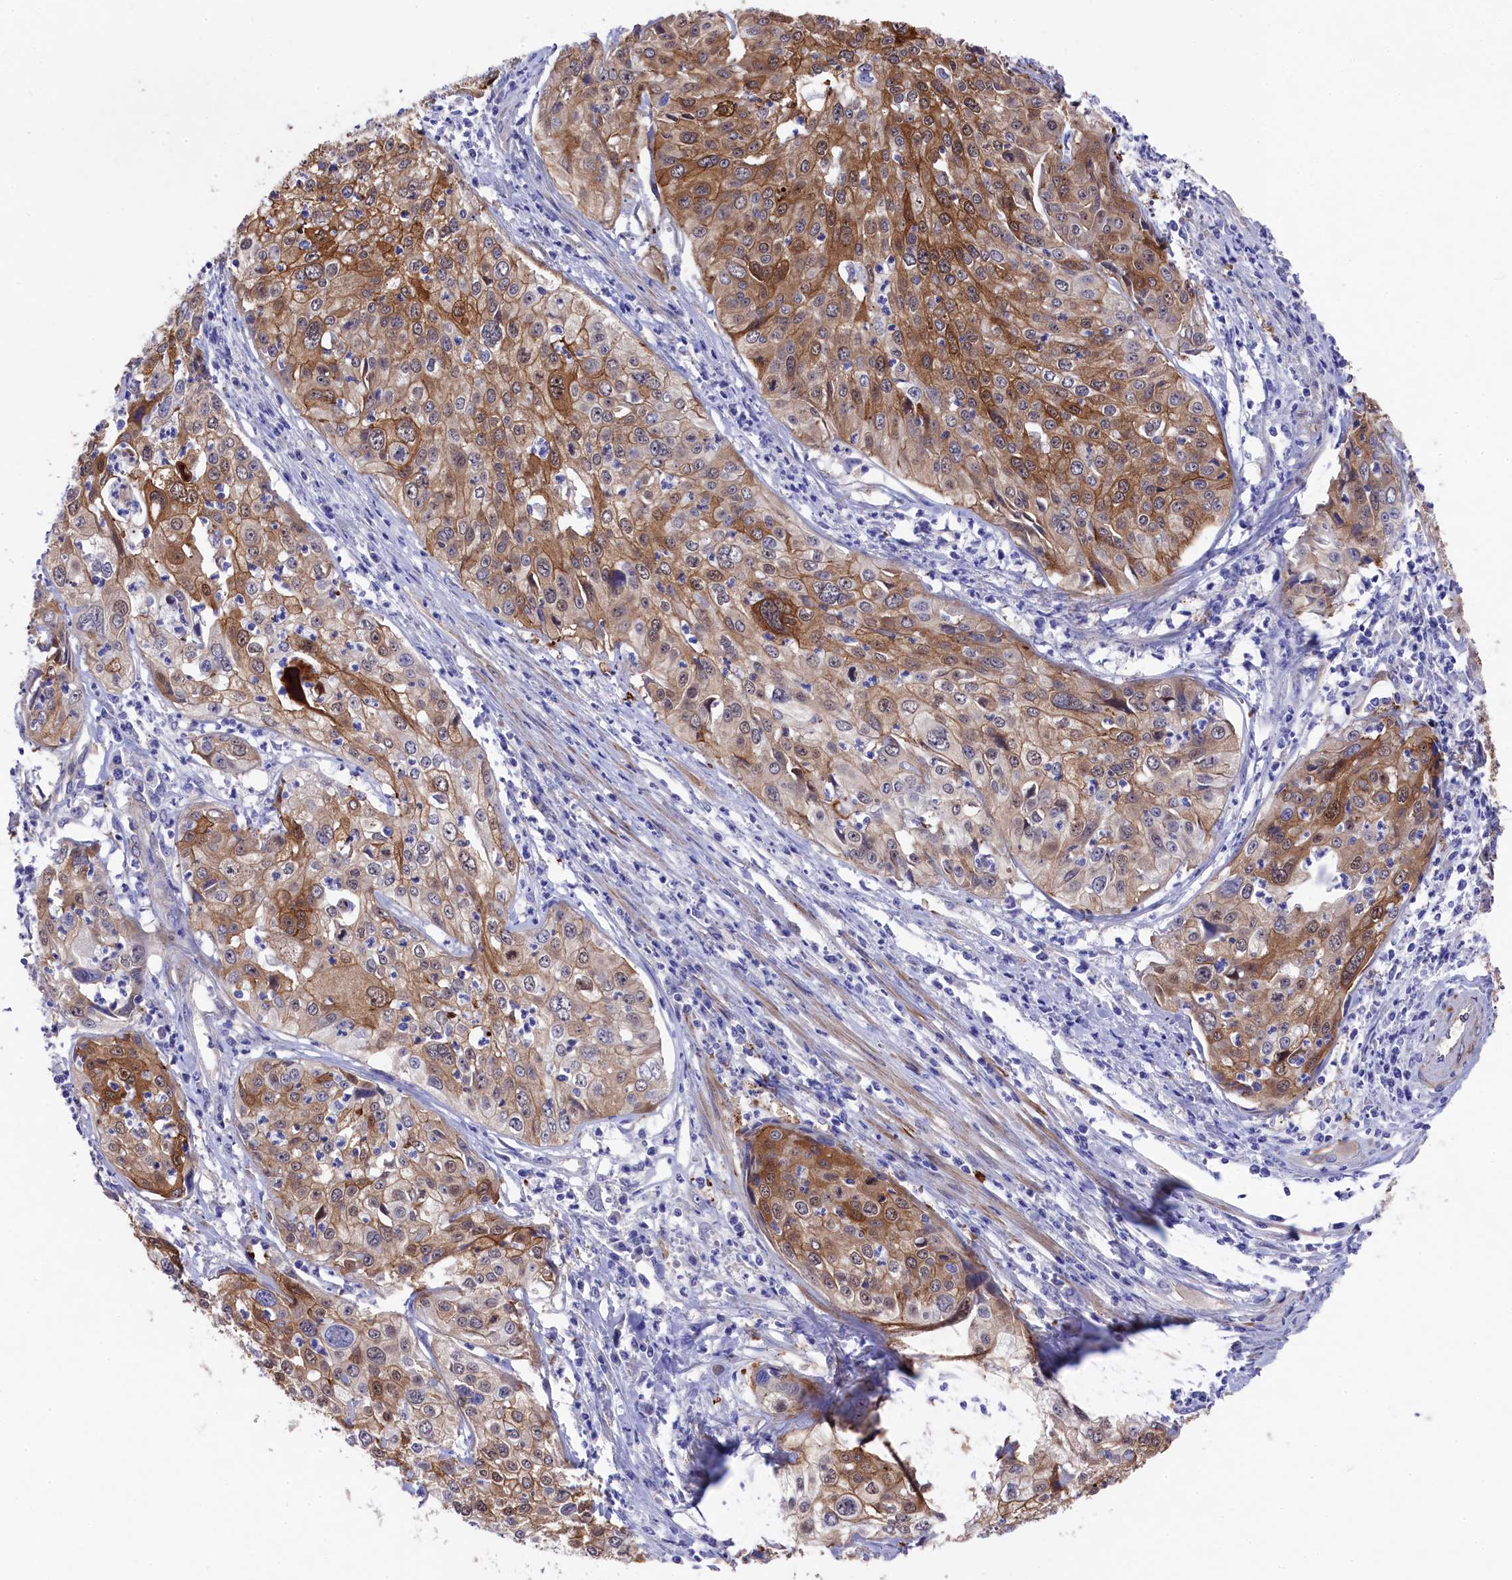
{"staining": {"intensity": "moderate", "quantity": "25%-75%", "location": "cytoplasmic/membranous,nuclear"}, "tissue": "cervical cancer", "cell_type": "Tumor cells", "image_type": "cancer", "snomed": [{"axis": "morphology", "description": "Squamous cell carcinoma, NOS"}, {"axis": "topography", "description": "Cervix"}], "caption": "Brown immunohistochemical staining in human cervical cancer (squamous cell carcinoma) displays moderate cytoplasmic/membranous and nuclear positivity in approximately 25%-75% of tumor cells. (brown staining indicates protein expression, while blue staining denotes nuclei).", "gene": "LHFPL4", "patient": {"sex": "female", "age": 31}}